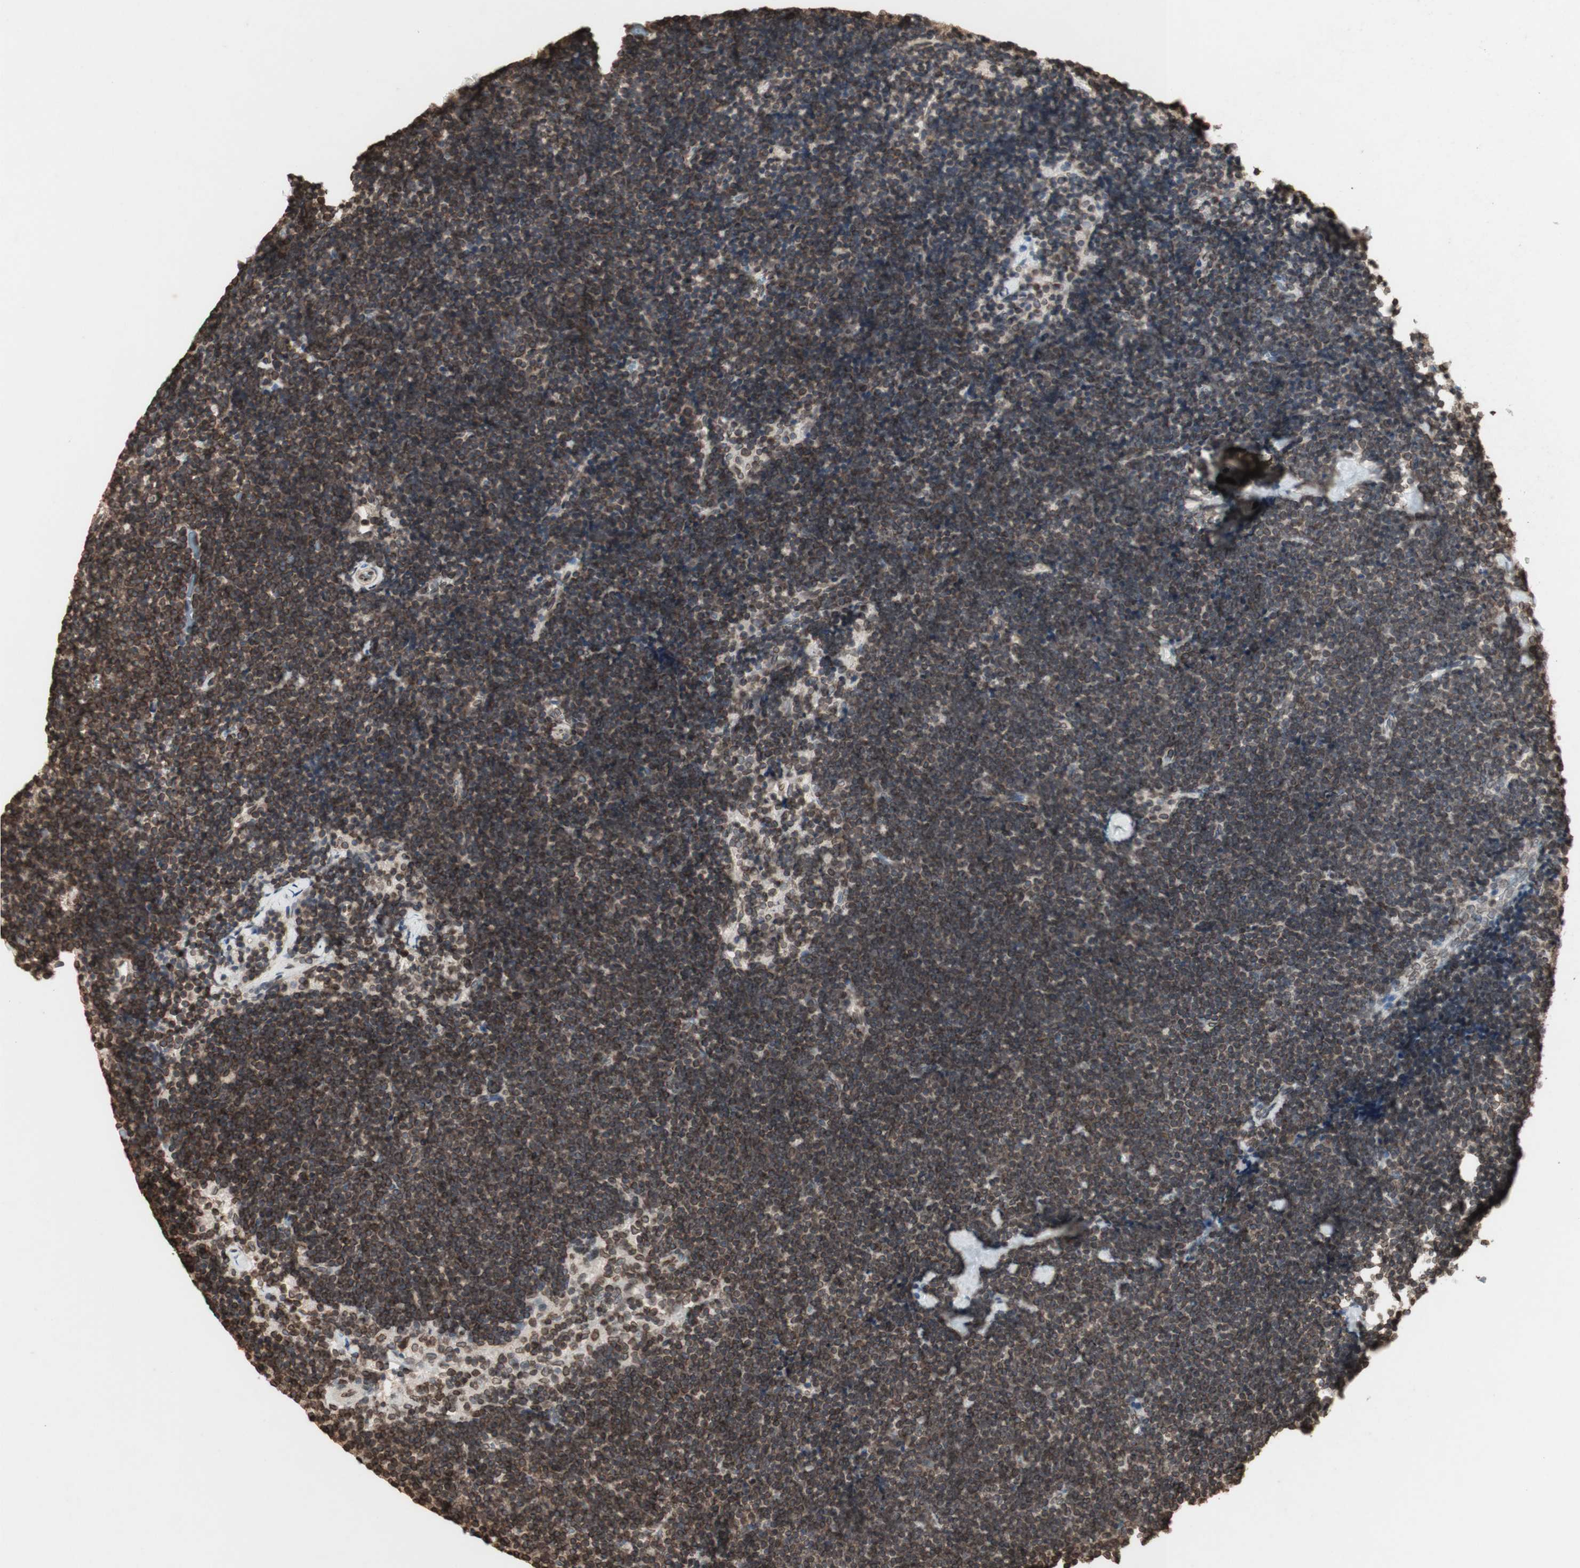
{"staining": {"intensity": "moderate", "quantity": "25%-75%", "location": "nuclear"}, "tissue": "lymph node", "cell_type": "Germinal center cells", "image_type": "normal", "snomed": [{"axis": "morphology", "description": "Normal tissue, NOS"}, {"axis": "topography", "description": "Lymph node"}], "caption": "Germinal center cells reveal medium levels of moderate nuclear expression in about 25%-75% of cells in normal human lymph node.", "gene": "TMPO", "patient": {"sex": "male", "age": 63}}